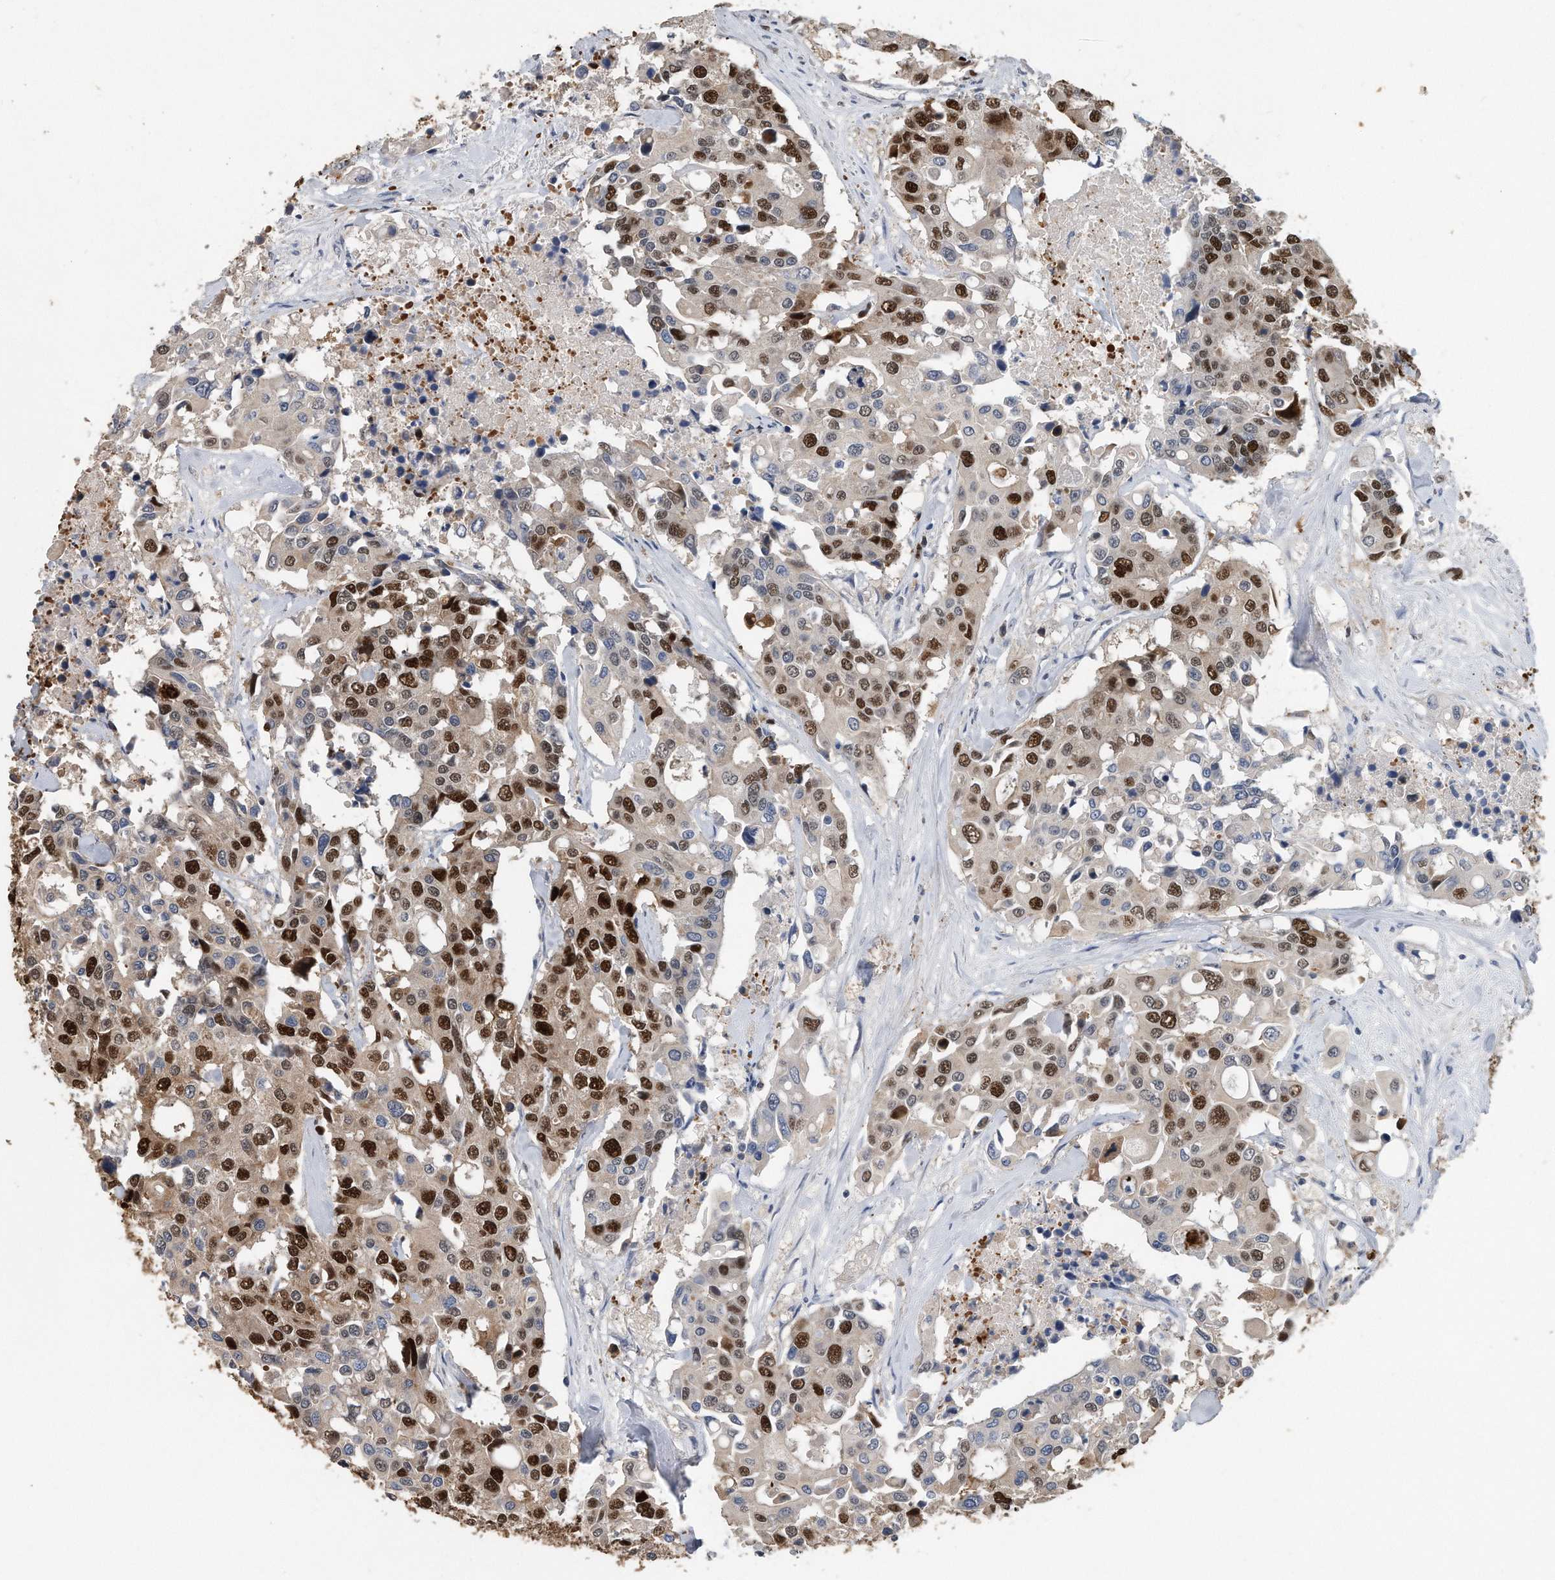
{"staining": {"intensity": "strong", "quantity": "25%-75%", "location": "nuclear"}, "tissue": "colorectal cancer", "cell_type": "Tumor cells", "image_type": "cancer", "snomed": [{"axis": "morphology", "description": "Adenocarcinoma, NOS"}, {"axis": "topography", "description": "Colon"}], "caption": "Human colorectal adenocarcinoma stained with a brown dye displays strong nuclear positive staining in about 25%-75% of tumor cells.", "gene": "PCNA", "patient": {"sex": "male", "age": 77}}